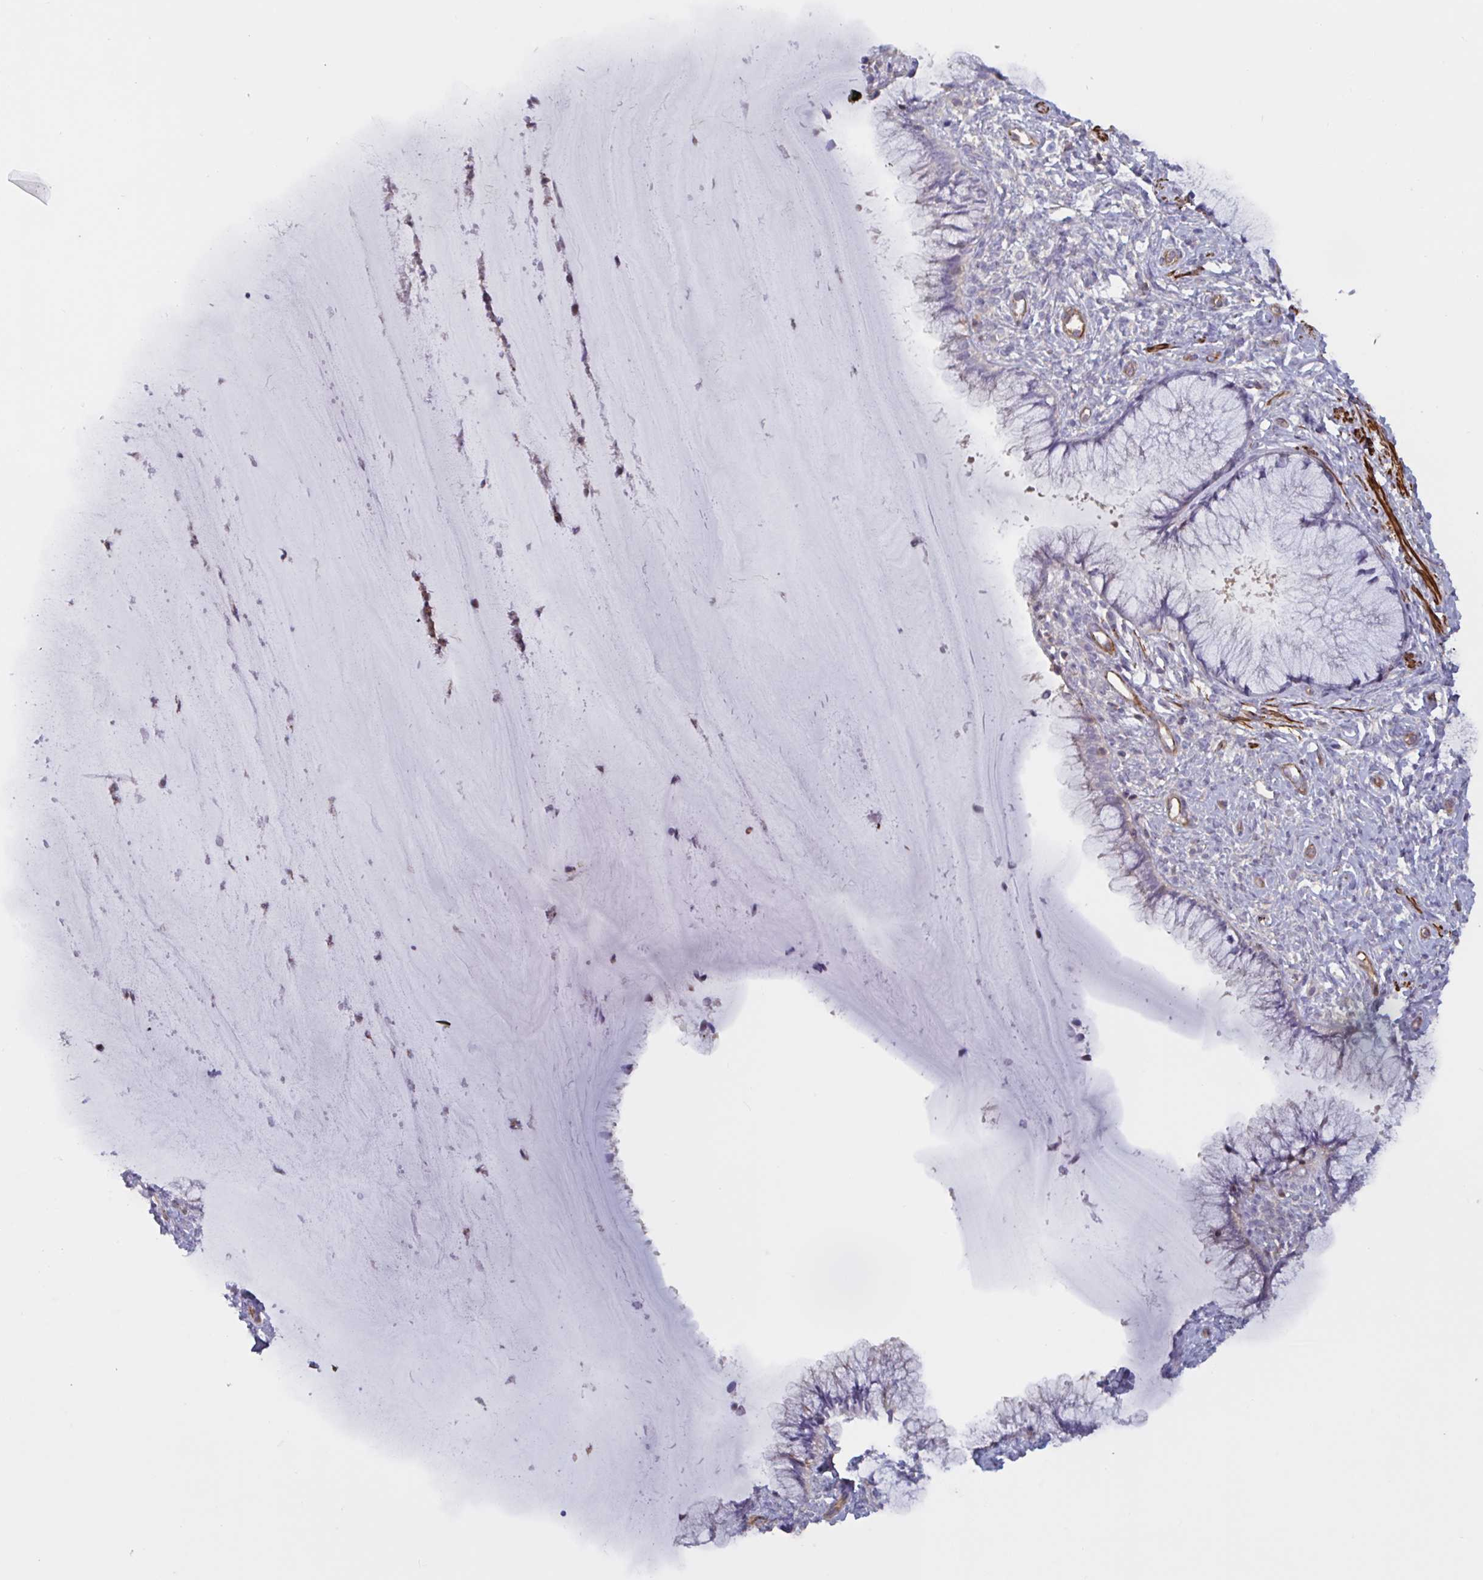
{"staining": {"intensity": "weak", "quantity": "25%-75%", "location": "cytoplasmic/membranous"}, "tissue": "cervix", "cell_type": "Glandular cells", "image_type": "normal", "snomed": [{"axis": "morphology", "description": "Normal tissue, NOS"}, {"axis": "topography", "description": "Cervix"}], "caption": "Normal cervix shows weak cytoplasmic/membranous positivity in approximately 25%-75% of glandular cells, visualized by immunohistochemistry.", "gene": "SHISA7", "patient": {"sex": "female", "age": 37}}